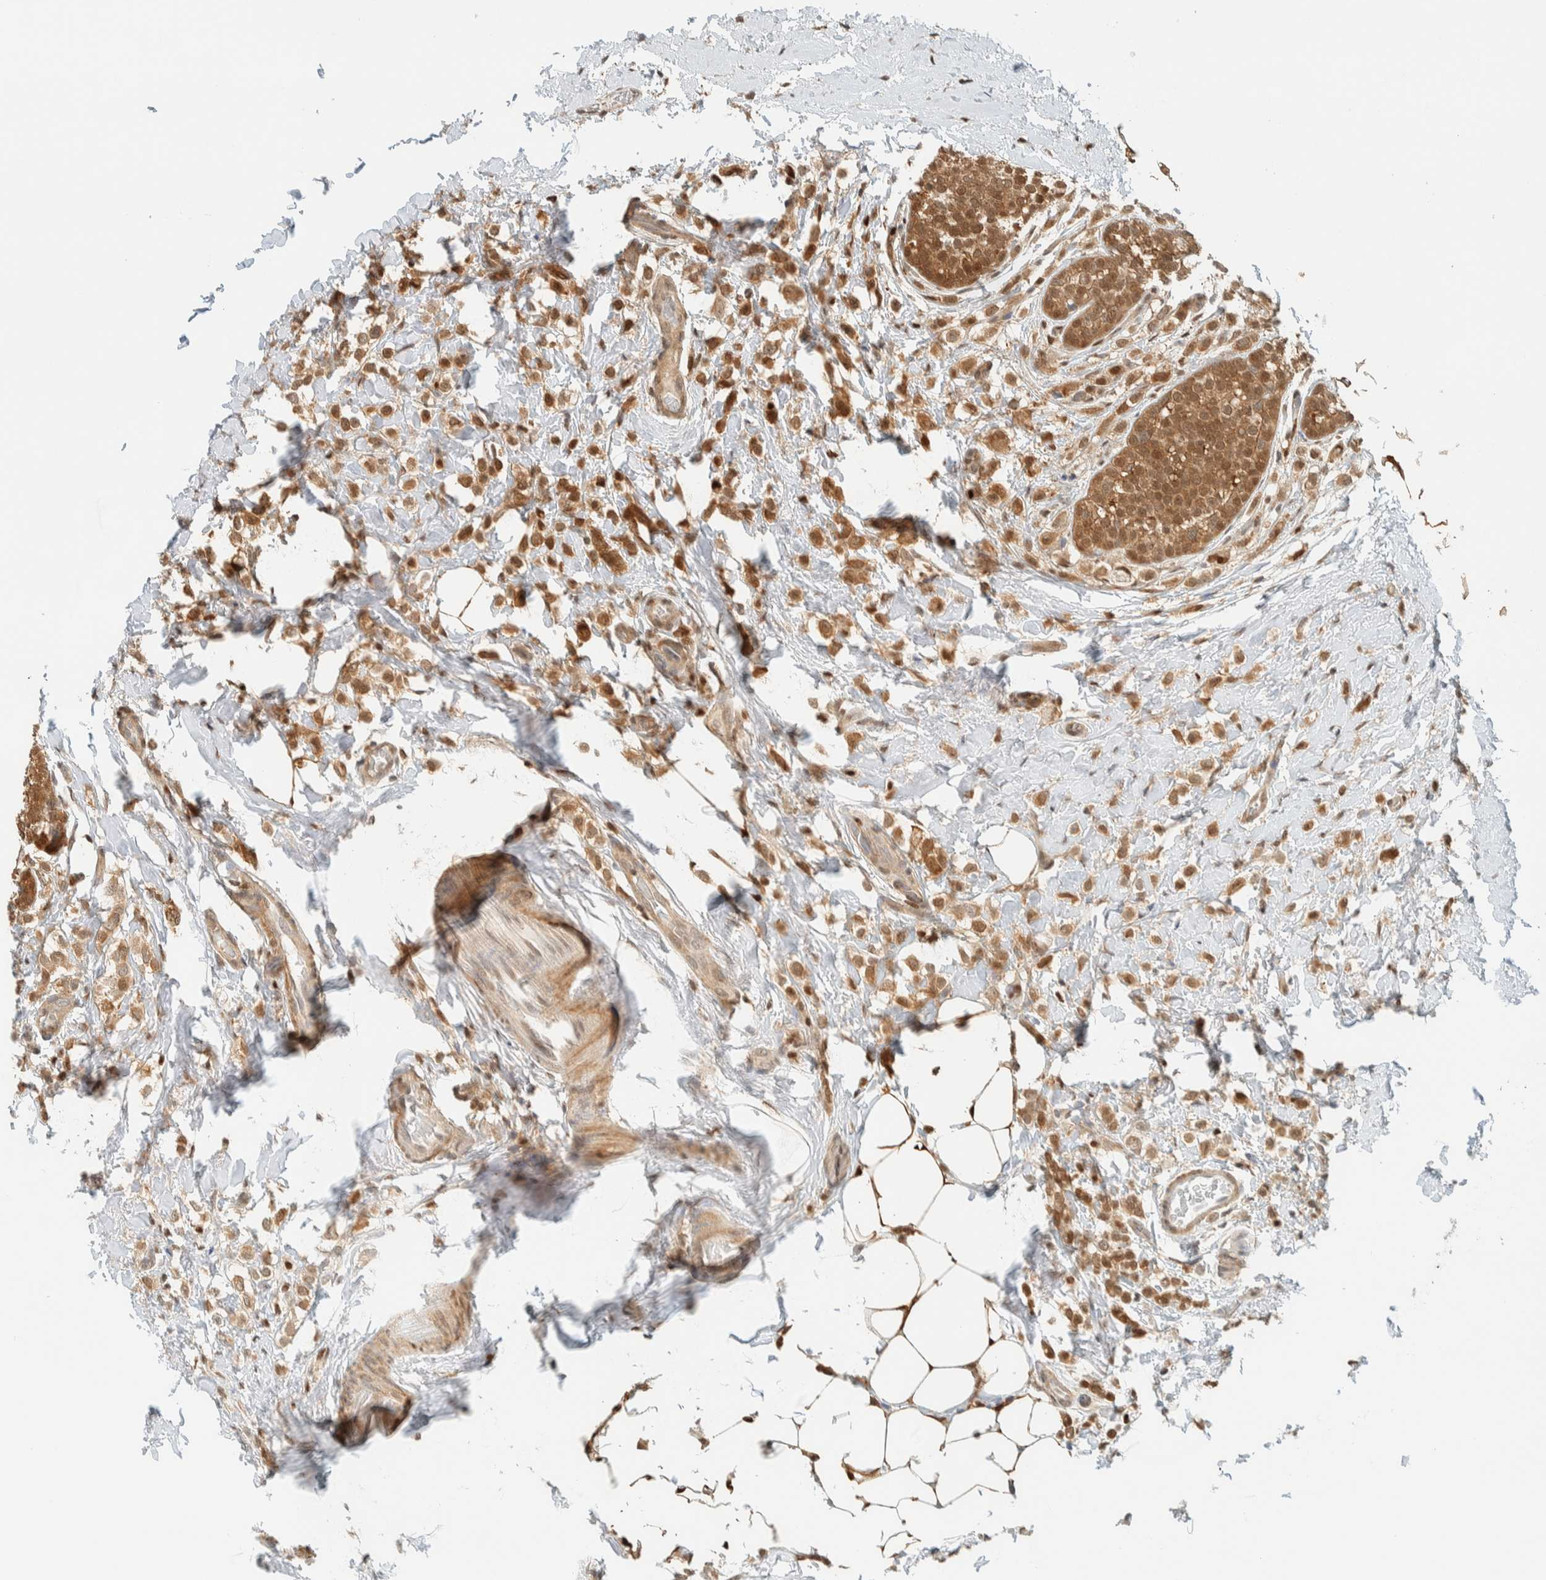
{"staining": {"intensity": "strong", "quantity": ">75%", "location": "cytoplasmic/membranous,nuclear"}, "tissue": "breast cancer", "cell_type": "Tumor cells", "image_type": "cancer", "snomed": [{"axis": "morphology", "description": "Lobular carcinoma"}, {"axis": "topography", "description": "Breast"}], "caption": "Immunohistochemistry (IHC) micrograph of breast cancer (lobular carcinoma) stained for a protein (brown), which exhibits high levels of strong cytoplasmic/membranous and nuclear expression in approximately >75% of tumor cells.", "gene": "ZBTB37", "patient": {"sex": "female", "age": 50}}